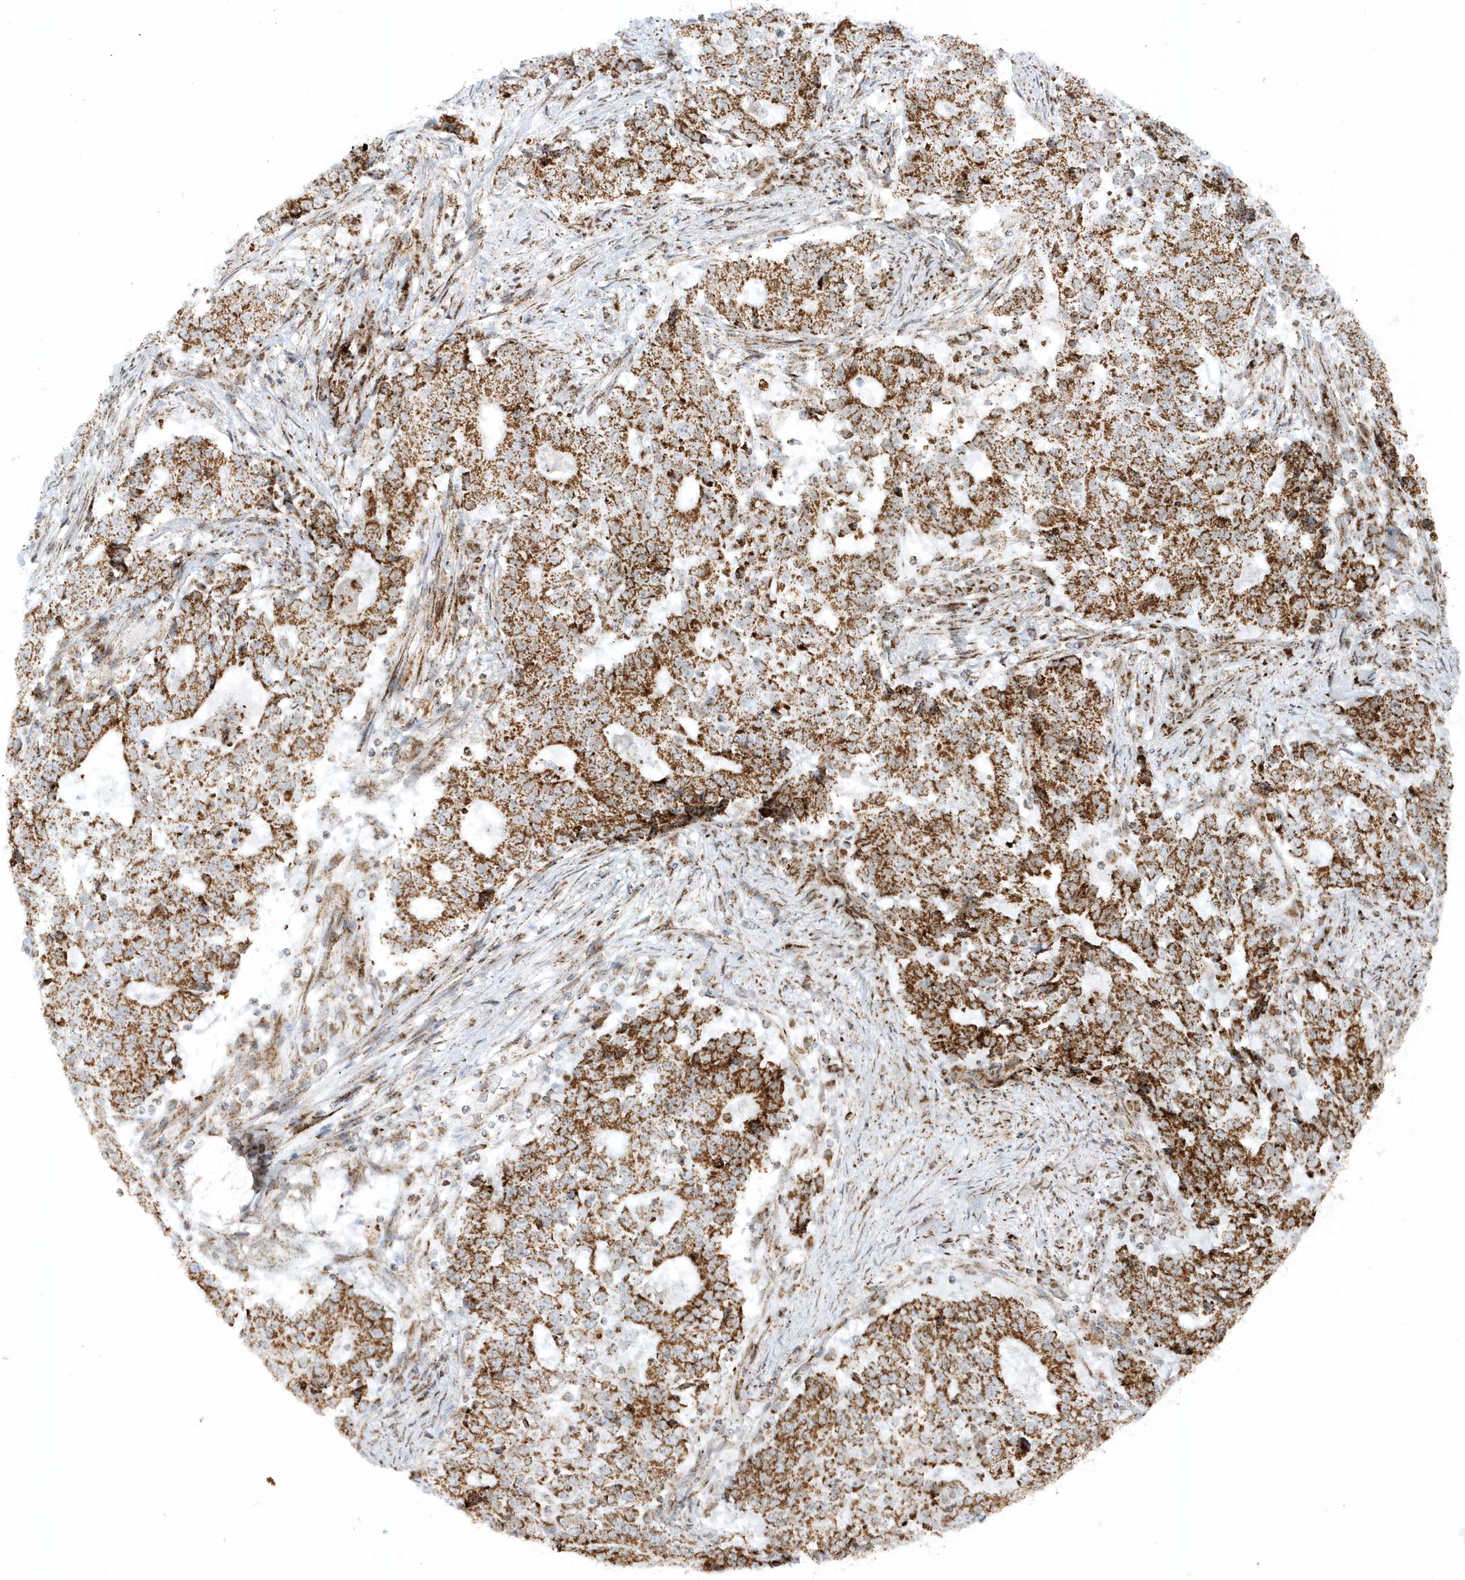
{"staining": {"intensity": "strong", "quantity": ">75%", "location": "cytoplasmic/membranous"}, "tissue": "stomach cancer", "cell_type": "Tumor cells", "image_type": "cancer", "snomed": [{"axis": "morphology", "description": "Adenocarcinoma, NOS"}, {"axis": "topography", "description": "Stomach"}], "caption": "Immunohistochemistry (IHC) (DAB (3,3'-diaminobenzidine)) staining of stomach adenocarcinoma reveals strong cytoplasmic/membranous protein staining in approximately >75% of tumor cells.", "gene": "CRY2", "patient": {"sex": "male", "age": 59}}